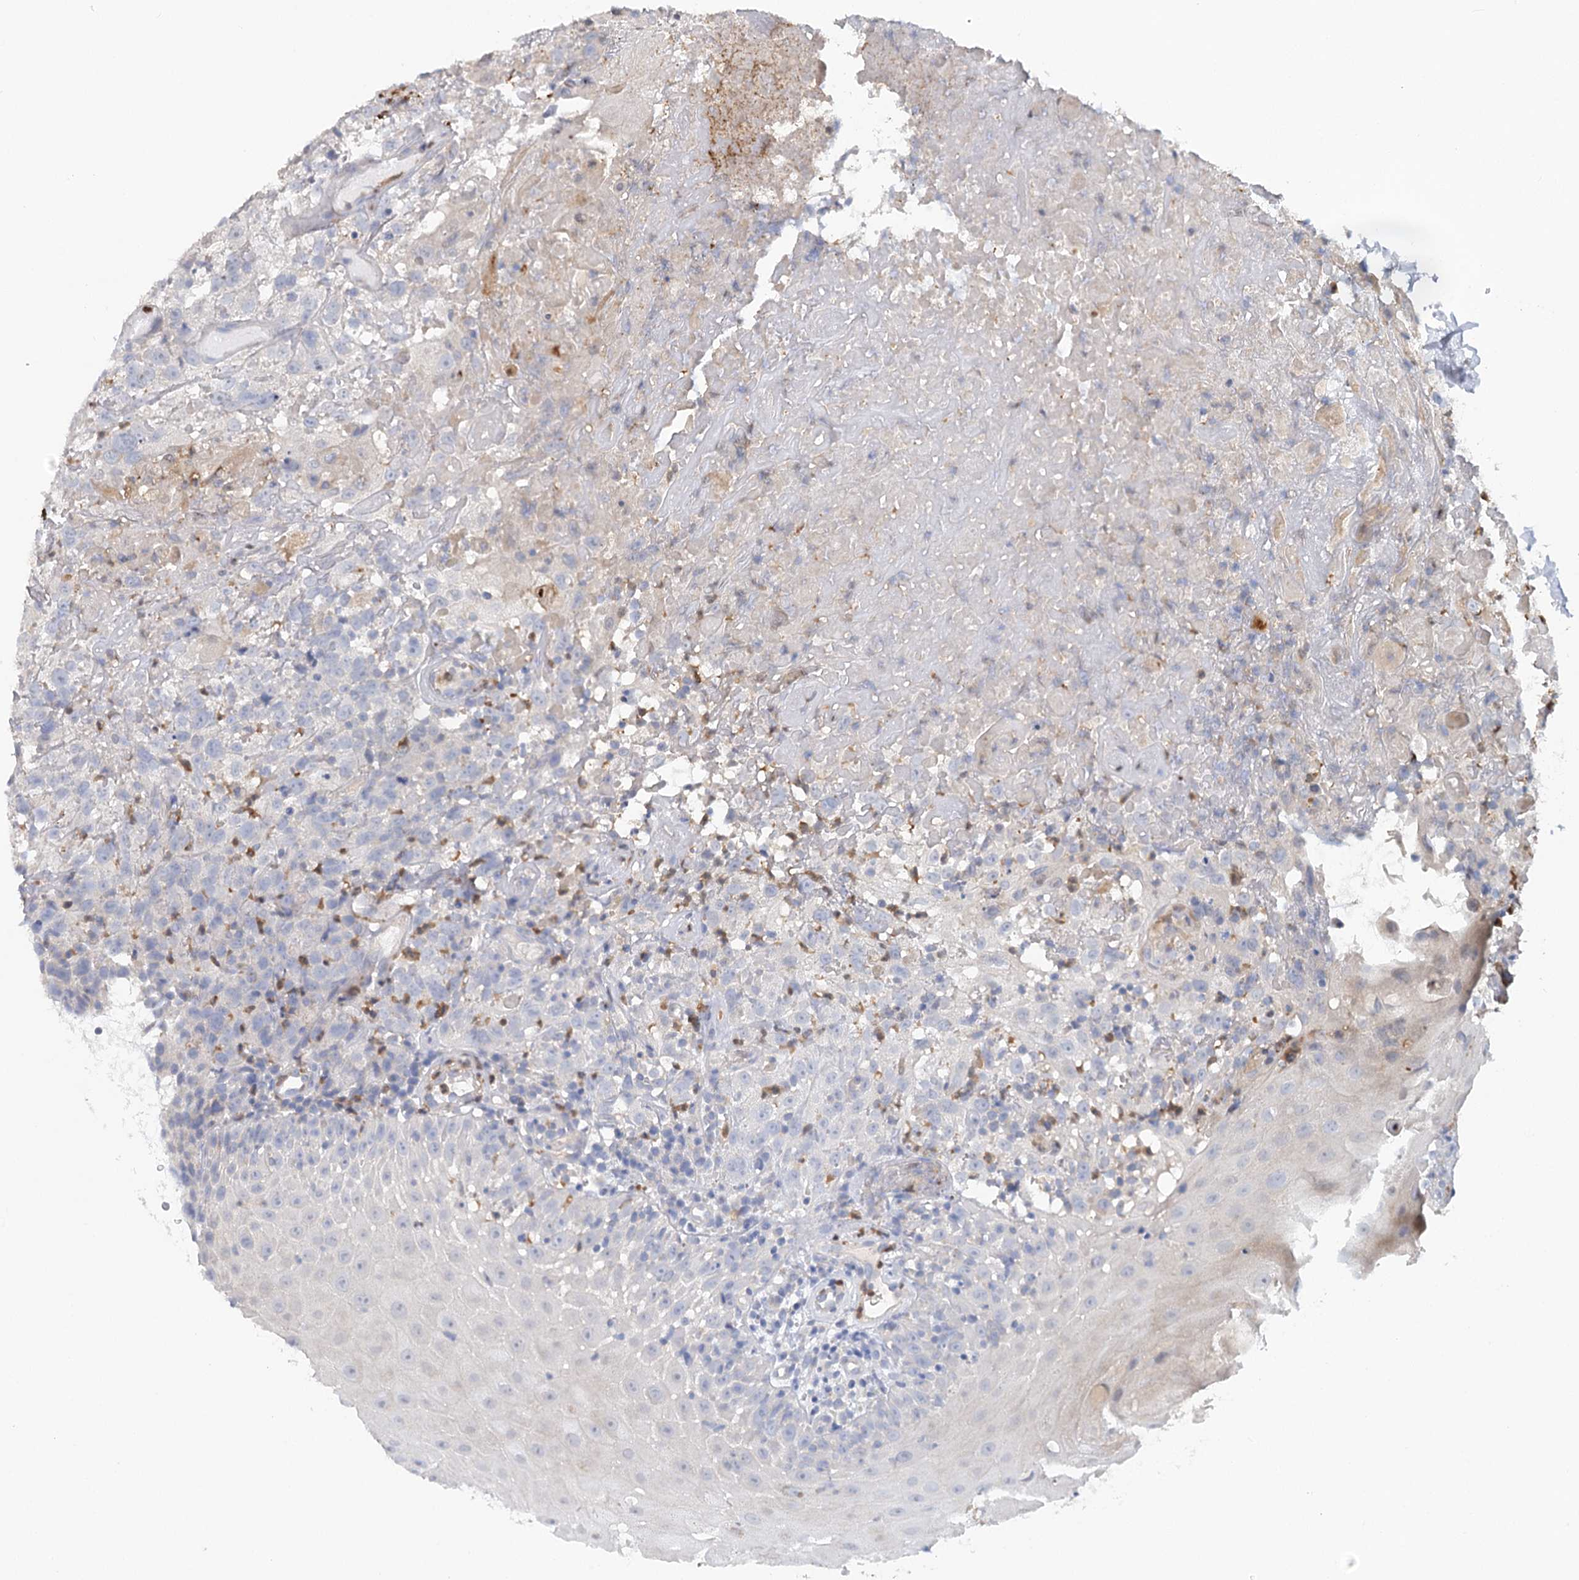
{"staining": {"intensity": "negative", "quantity": "none", "location": "none"}, "tissue": "oral mucosa", "cell_type": "Squamous epithelial cells", "image_type": "normal", "snomed": [{"axis": "morphology", "description": "Normal tissue, NOS"}, {"axis": "topography", "description": "Oral tissue"}], "caption": "IHC histopathology image of unremarkable human oral mucosa stained for a protein (brown), which exhibits no expression in squamous epithelial cells. (Immunohistochemistry (ihc), brightfield microscopy, high magnification).", "gene": "EPB41L5", "patient": {"sex": "male", "age": 60}}